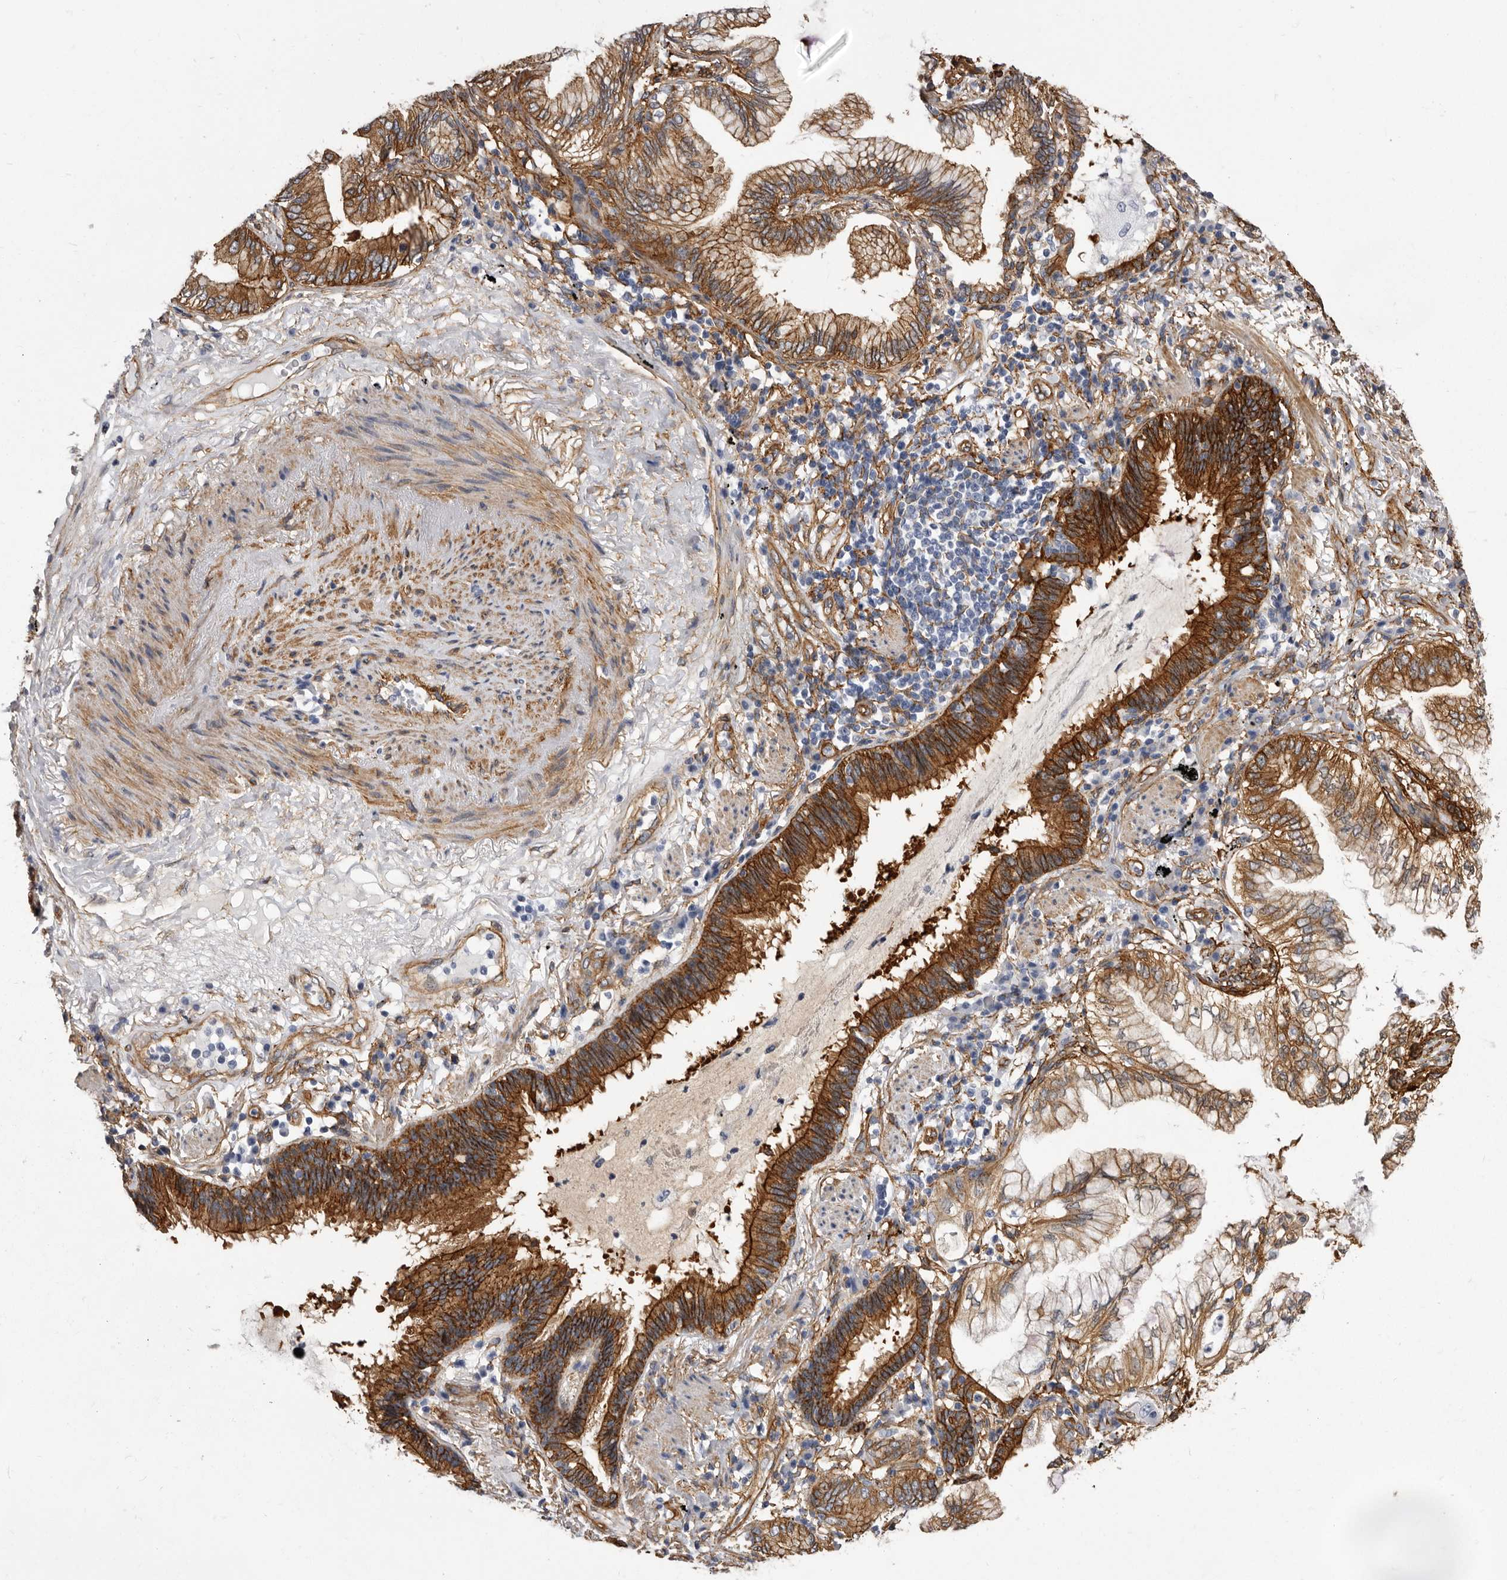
{"staining": {"intensity": "strong", "quantity": ">75%", "location": "cytoplasmic/membranous"}, "tissue": "lung cancer", "cell_type": "Tumor cells", "image_type": "cancer", "snomed": [{"axis": "morphology", "description": "Adenocarcinoma, NOS"}, {"axis": "topography", "description": "Lung"}], "caption": "Protein expression analysis of human lung cancer reveals strong cytoplasmic/membranous expression in about >75% of tumor cells.", "gene": "ENAH", "patient": {"sex": "female", "age": 70}}